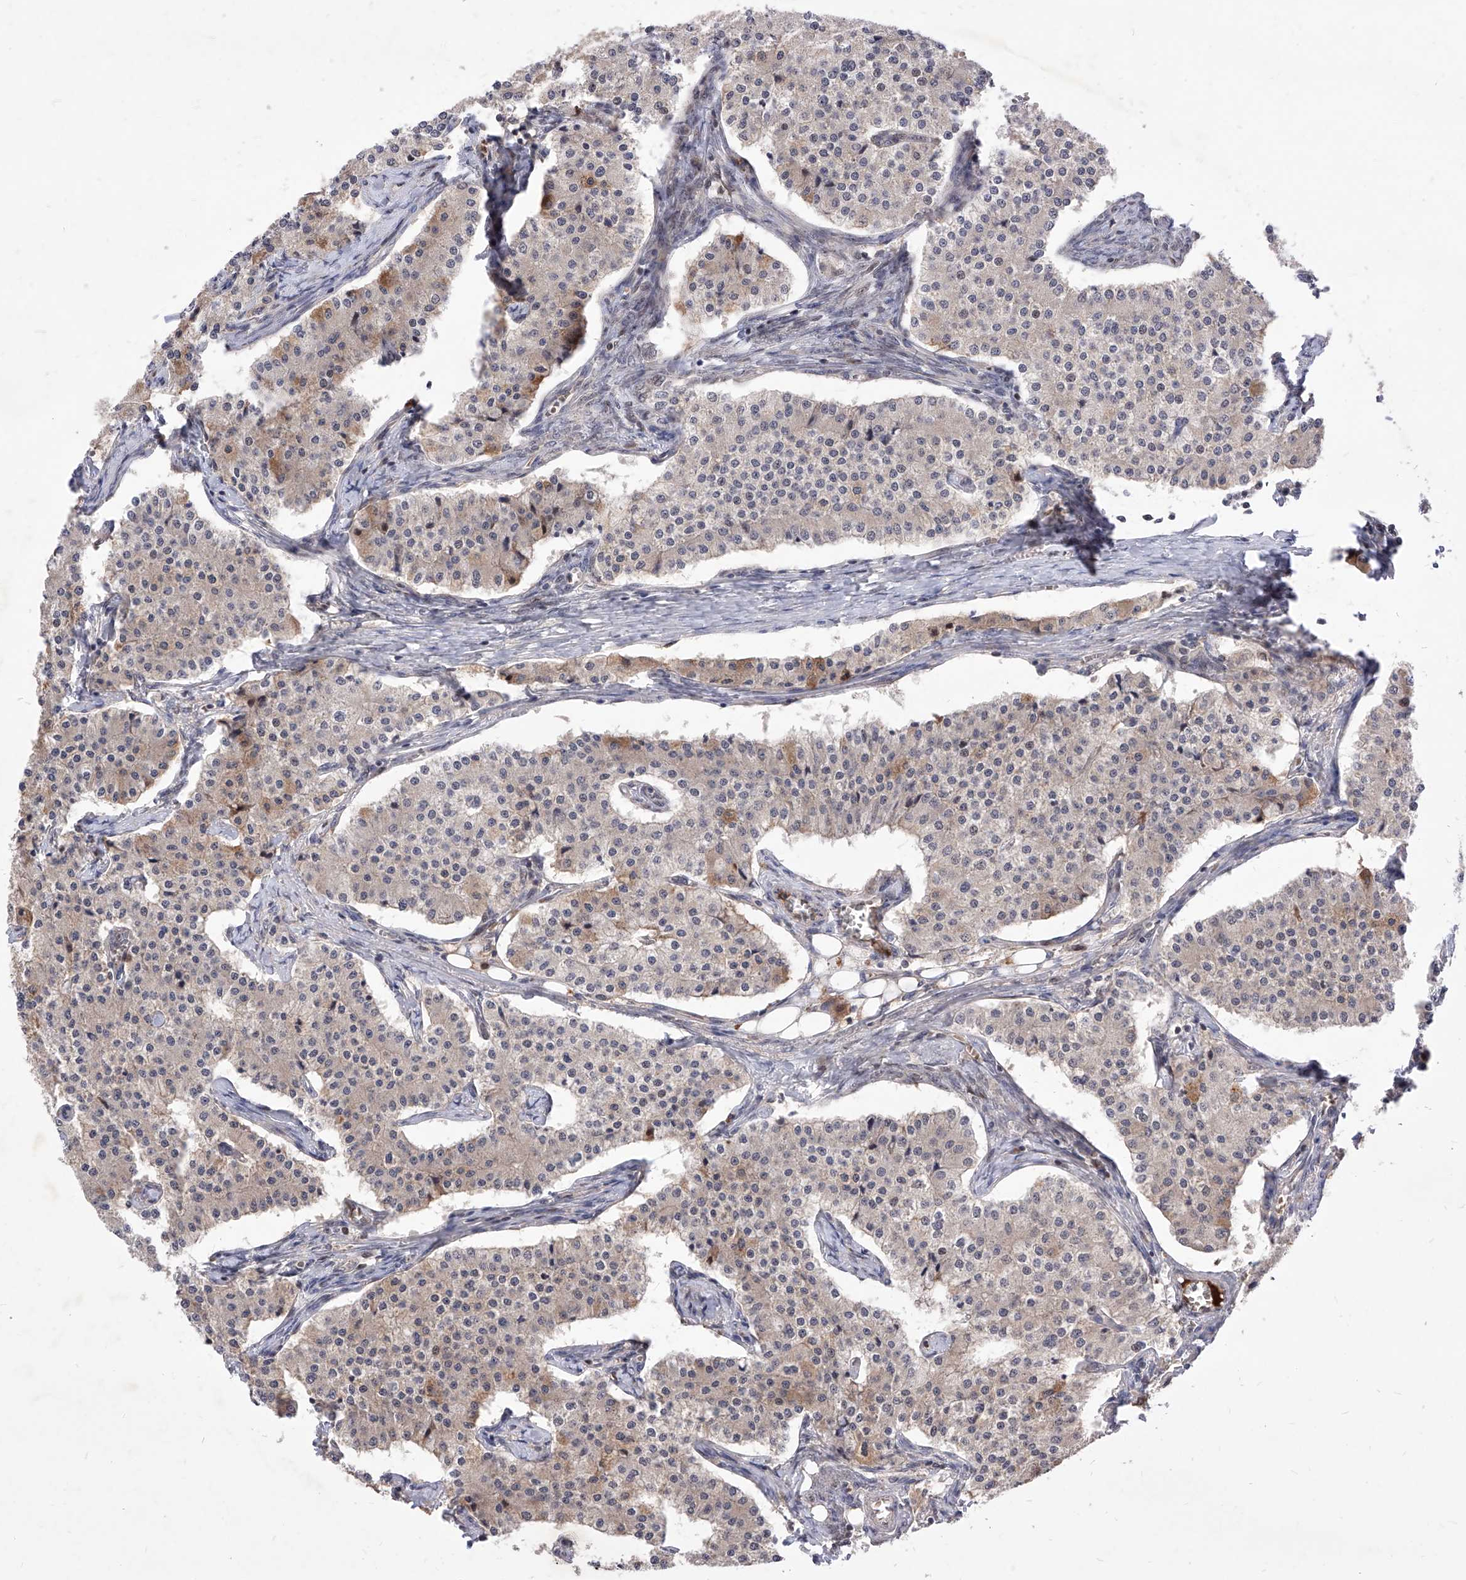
{"staining": {"intensity": "negative", "quantity": "none", "location": "none"}, "tissue": "carcinoid", "cell_type": "Tumor cells", "image_type": "cancer", "snomed": [{"axis": "morphology", "description": "Carcinoid, malignant, NOS"}, {"axis": "topography", "description": "Colon"}], "caption": "There is no significant staining in tumor cells of carcinoid. Brightfield microscopy of immunohistochemistry stained with DAB (3,3'-diaminobenzidine) (brown) and hematoxylin (blue), captured at high magnification.", "gene": "LGR4", "patient": {"sex": "female", "age": 52}}